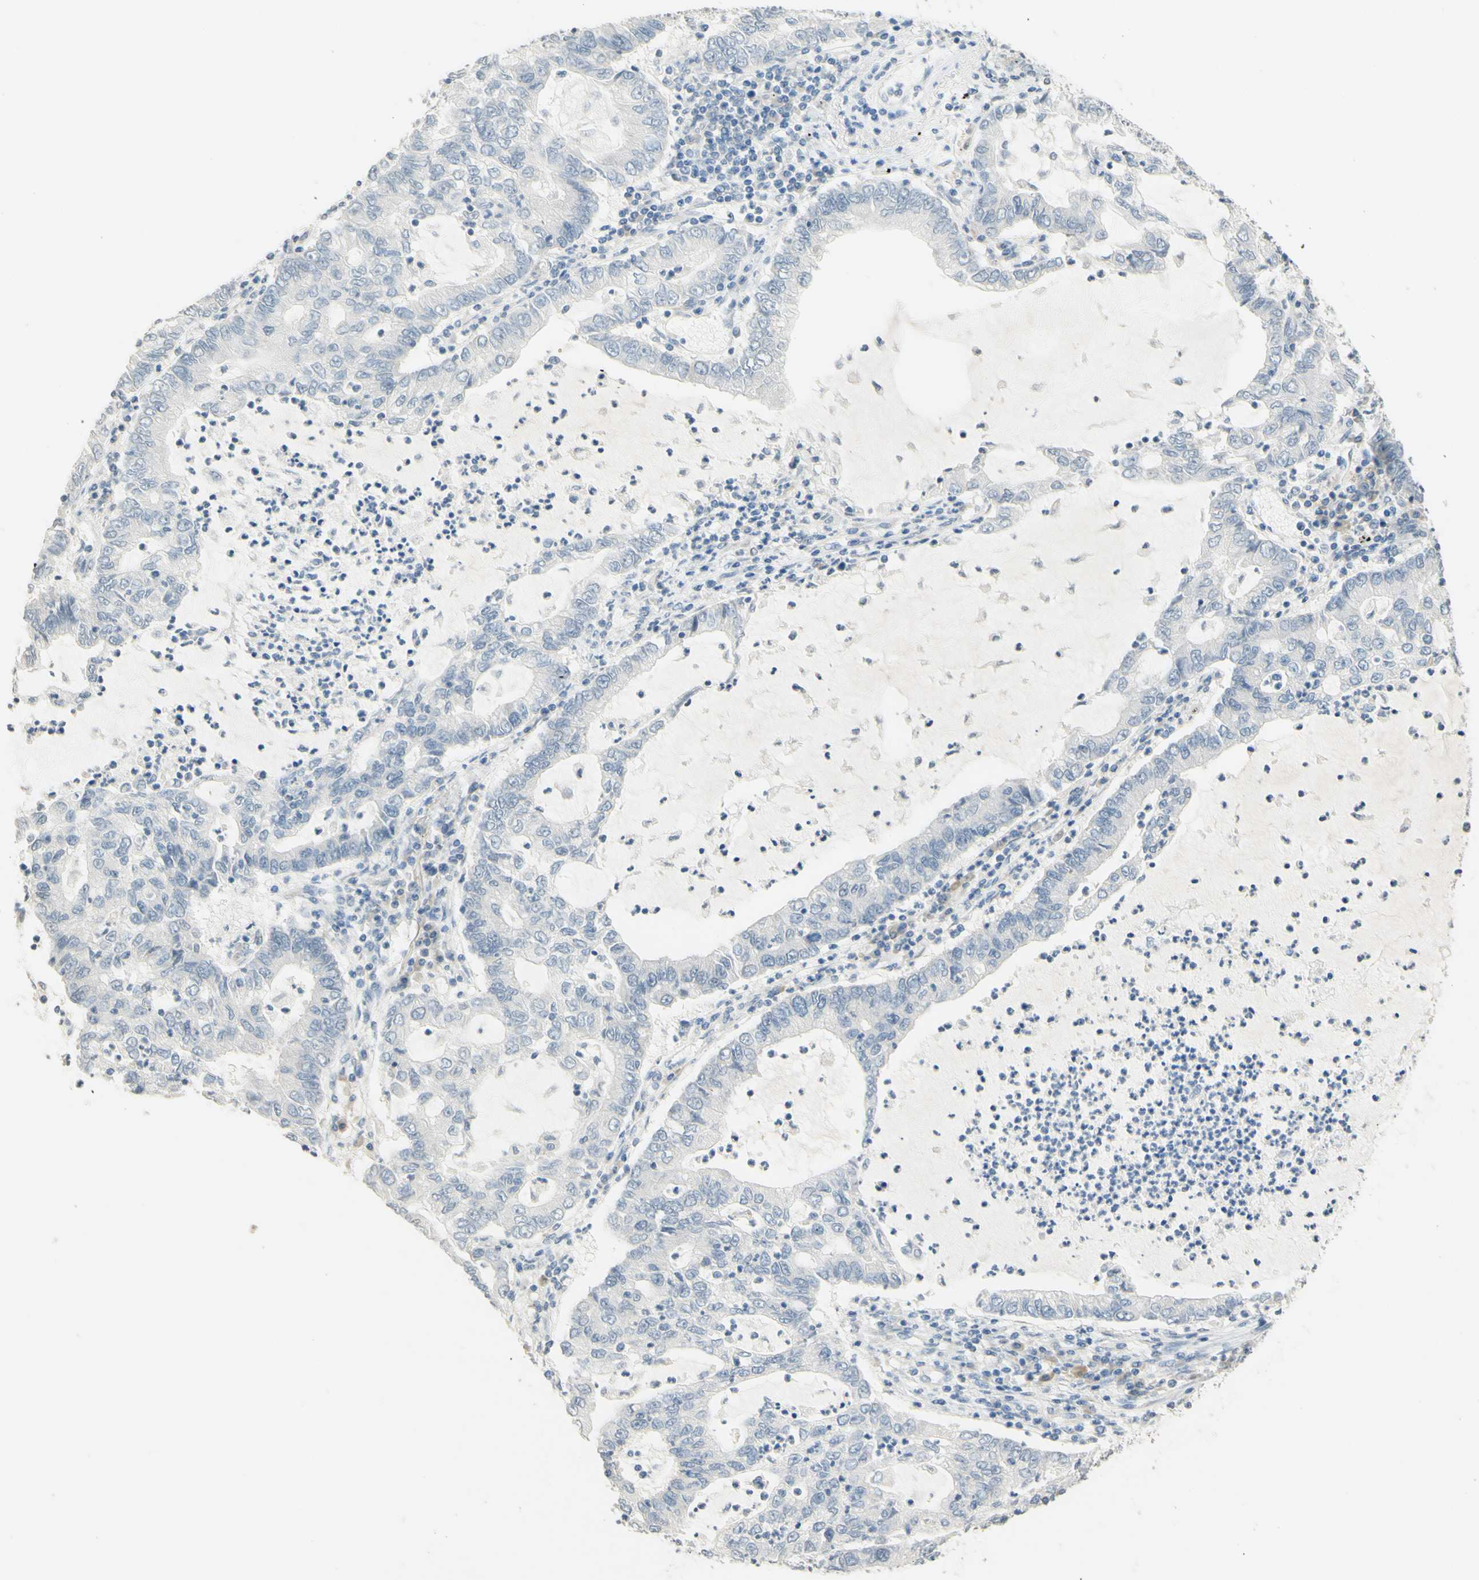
{"staining": {"intensity": "weak", "quantity": "25%-75%", "location": "cytoplasmic/membranous"}, "tissue": "lung cancer", "cell_type": "Tumor cells", "image_type": "cancer", "snomed": [{"axis": "morphology", "description": "Adenocarcinoma, NOS"}, {"axis": "topography", "description": "Lung"}], "caption": "A high-resolution image shows immunohistochemistry (IHC) staining of lung adenocarcinoma, which shows weak cytoplasmic/membranous staining in about 25%-75% of tumor cells. (DAB IHC, brown staining for protein, blue staining for nuclei).", "gene": "MAG", "patient": {"sex": "female", "age": 51}}